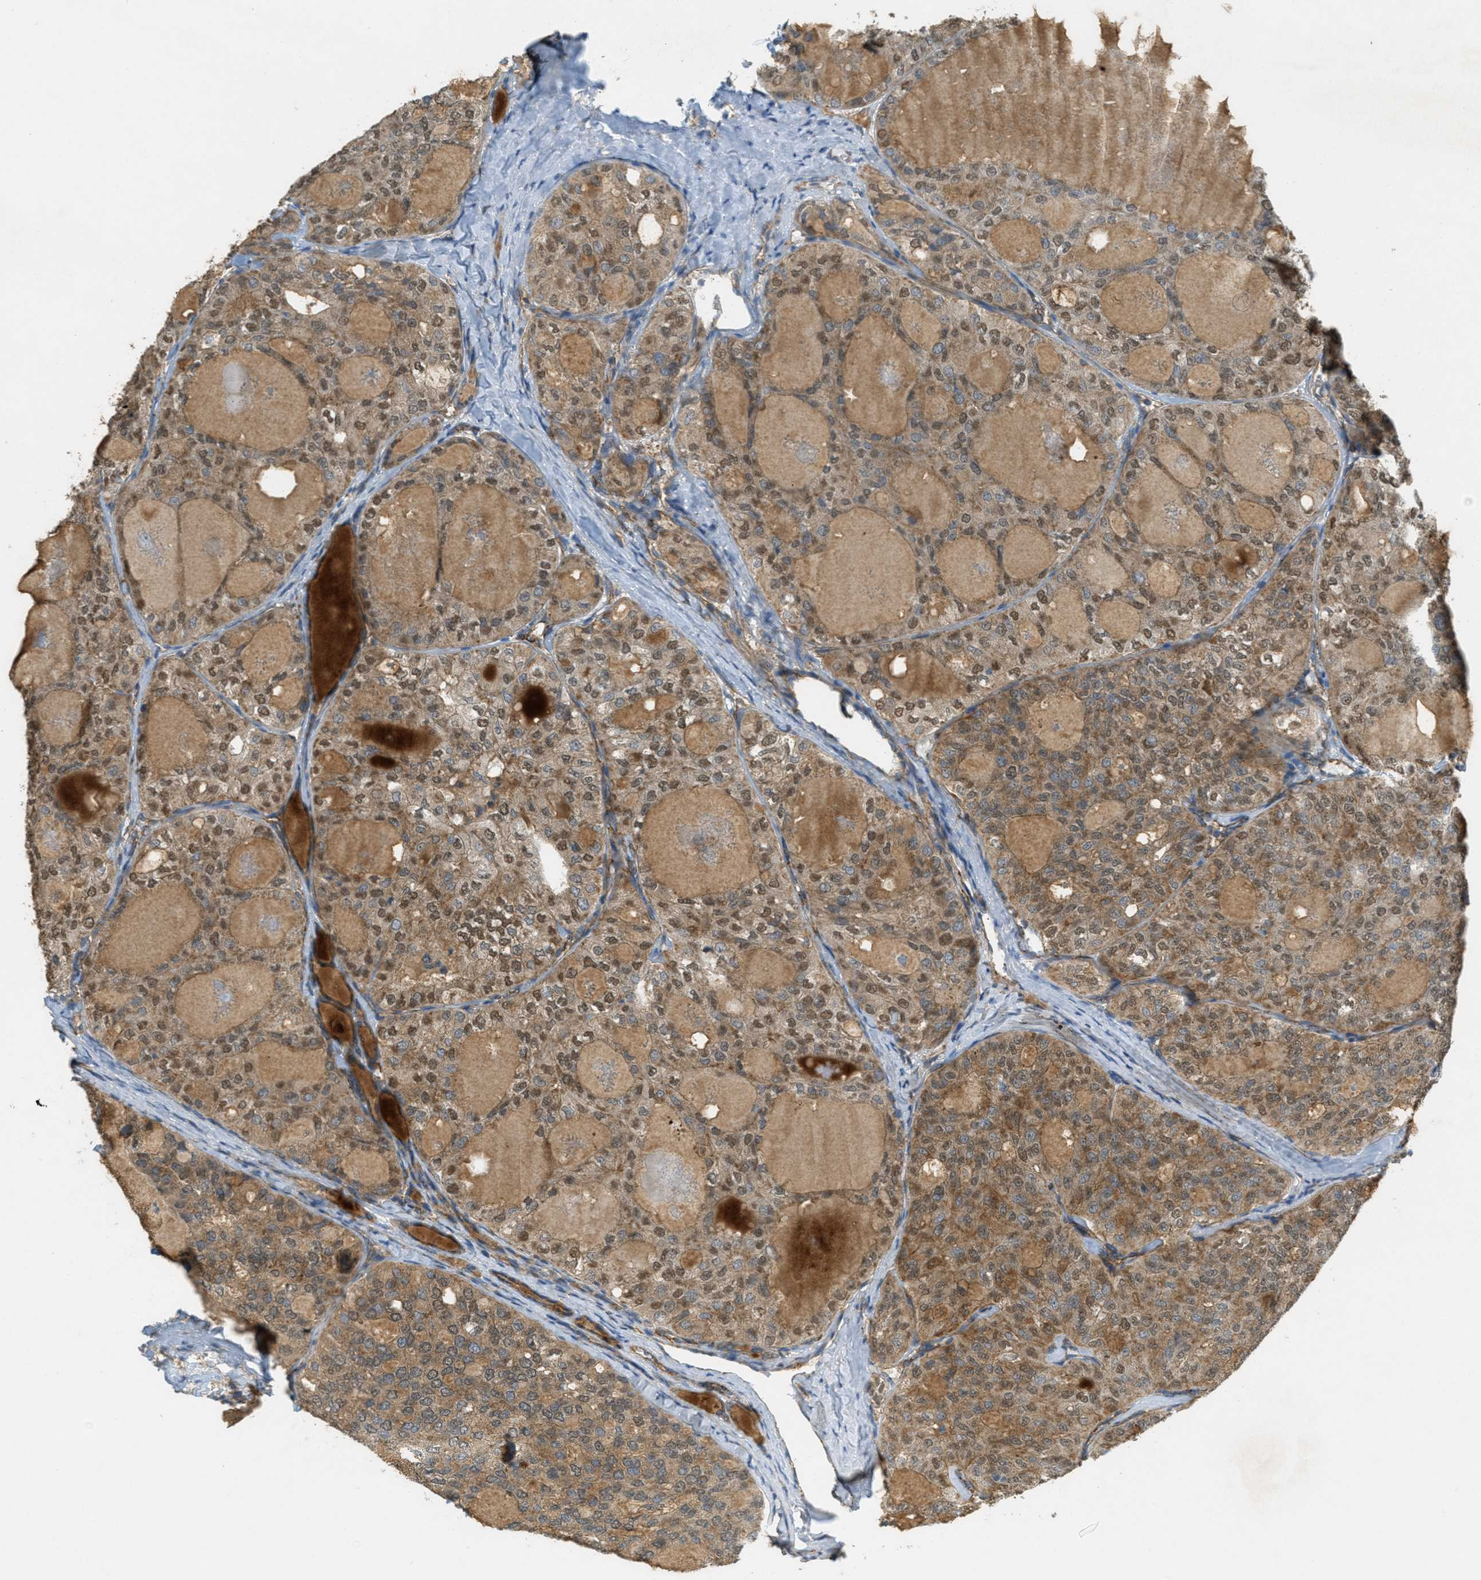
{"staining": {"intensity": "moderate", "quantity": ">75%", "location": "cytoplasmic/membranous"}, "tissue": "thyroid cancer", "cell_type": "Tumor cells", "image_type": "cancer", "snomed": [{"axis": "morphology", "description": "Follicular adenoma carcinoma, NOS"}, {"axis": "topography", "description": "Thyroid gland"}], "caption": "A brown stain highlights moderate cytoplasmic/membranous staining of a protein in human follicular adenoma carcinoma (thyroid) tumor cells.", "gene": "JCAD", "patient": {"sex": "male", "age": 75}}